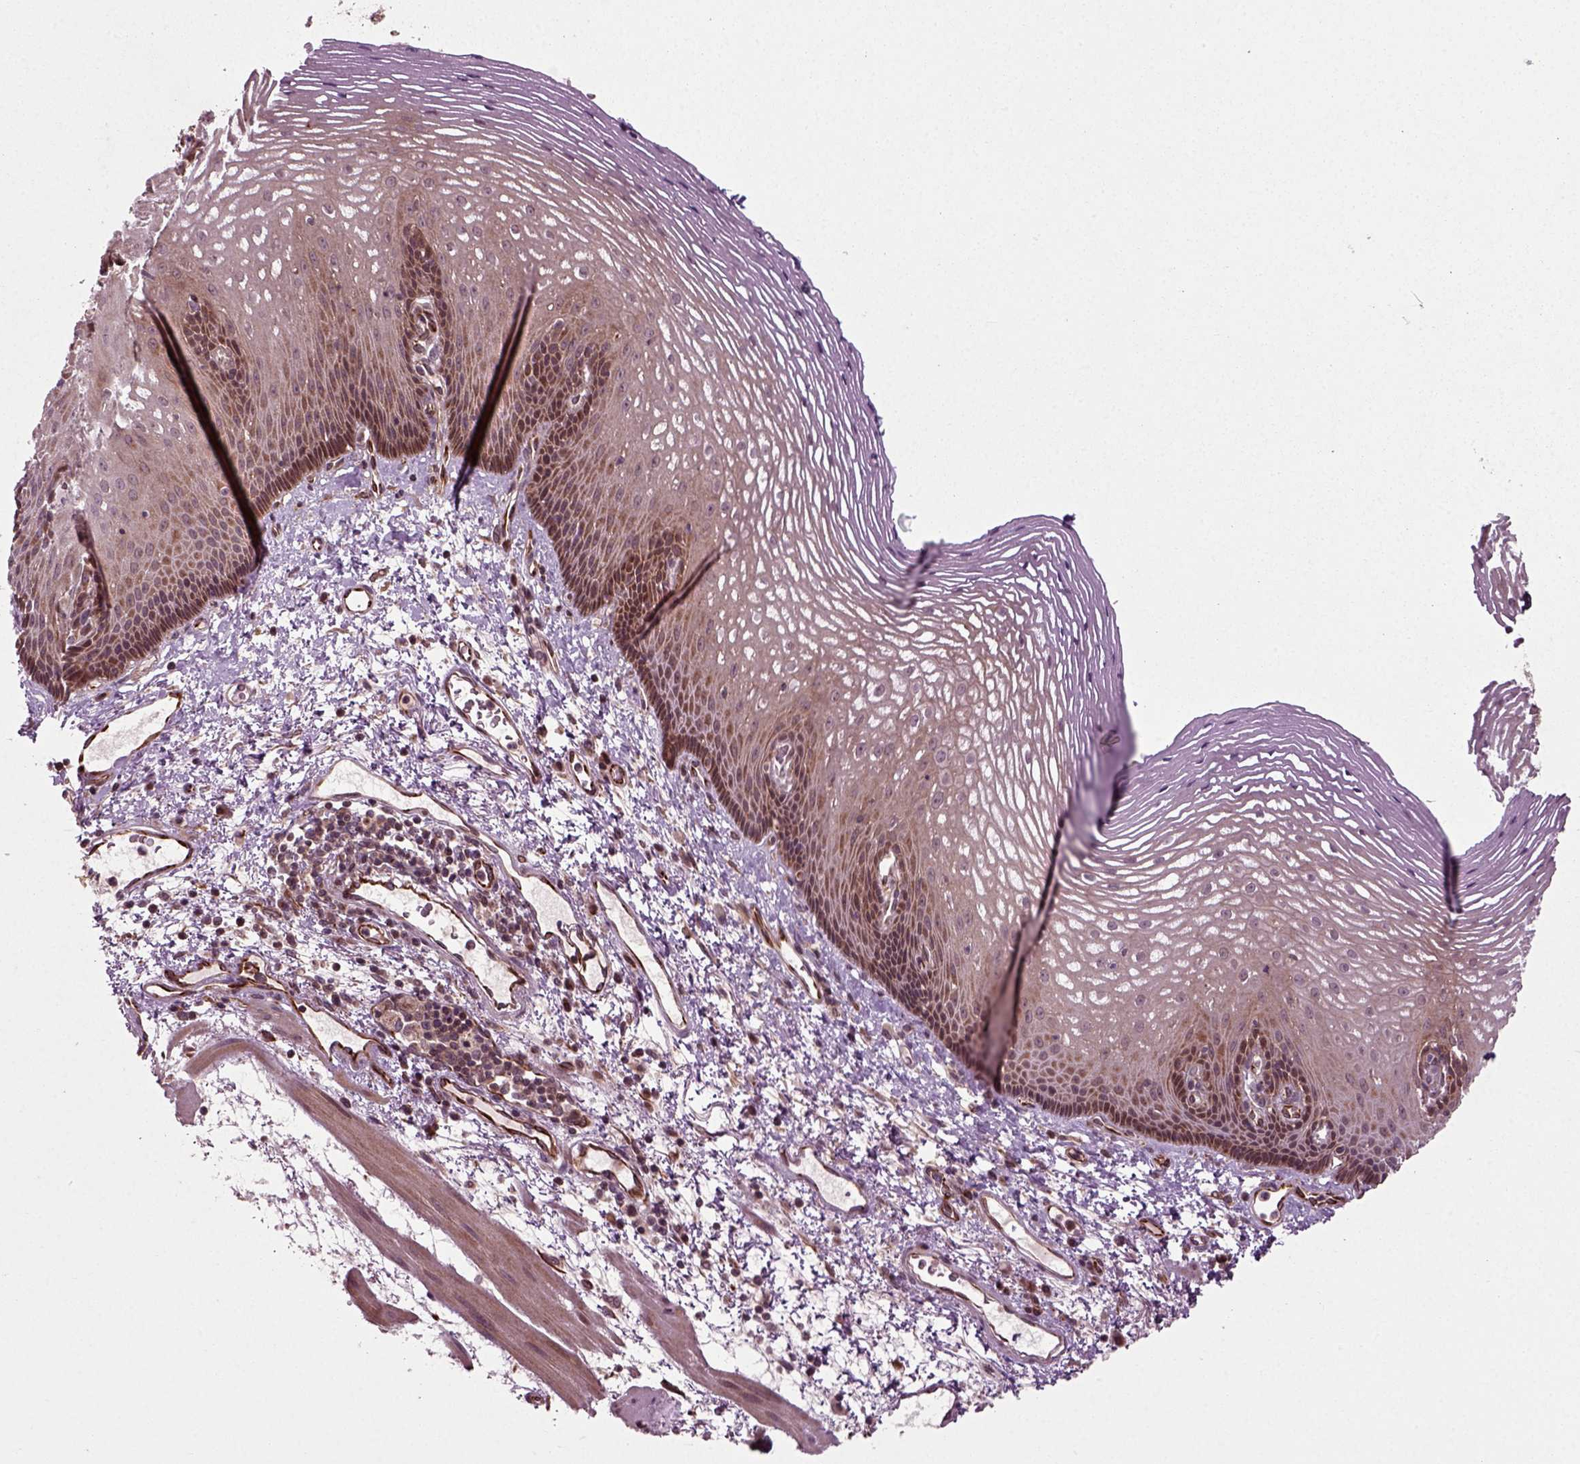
{"staining": {"intensity": "strong", "quantity": ">75%", "location": "cytoplasmic/membranous"}, "tissue": "esophagus", "cell_type": "Squamous epithelial cells", "image_type": "normal", "snomed": [{"axis": "morphology", "description": "Normal tissue, NOS"}, {"axis": "topography", "description": "Esophagus"}], "caption": "Immunohistochemical staining of unremarkable esophagus exhibits high levels of strong cytoplasmic/membranous staining in approximately >75% of squamous epithelial cells. (Stains: DAB in brown, nuclei in blue, Microscopy: brightfield microscopy at high magnification).", "gene": "PLCD3", "patient": {"sex": "male", "age": 76}}